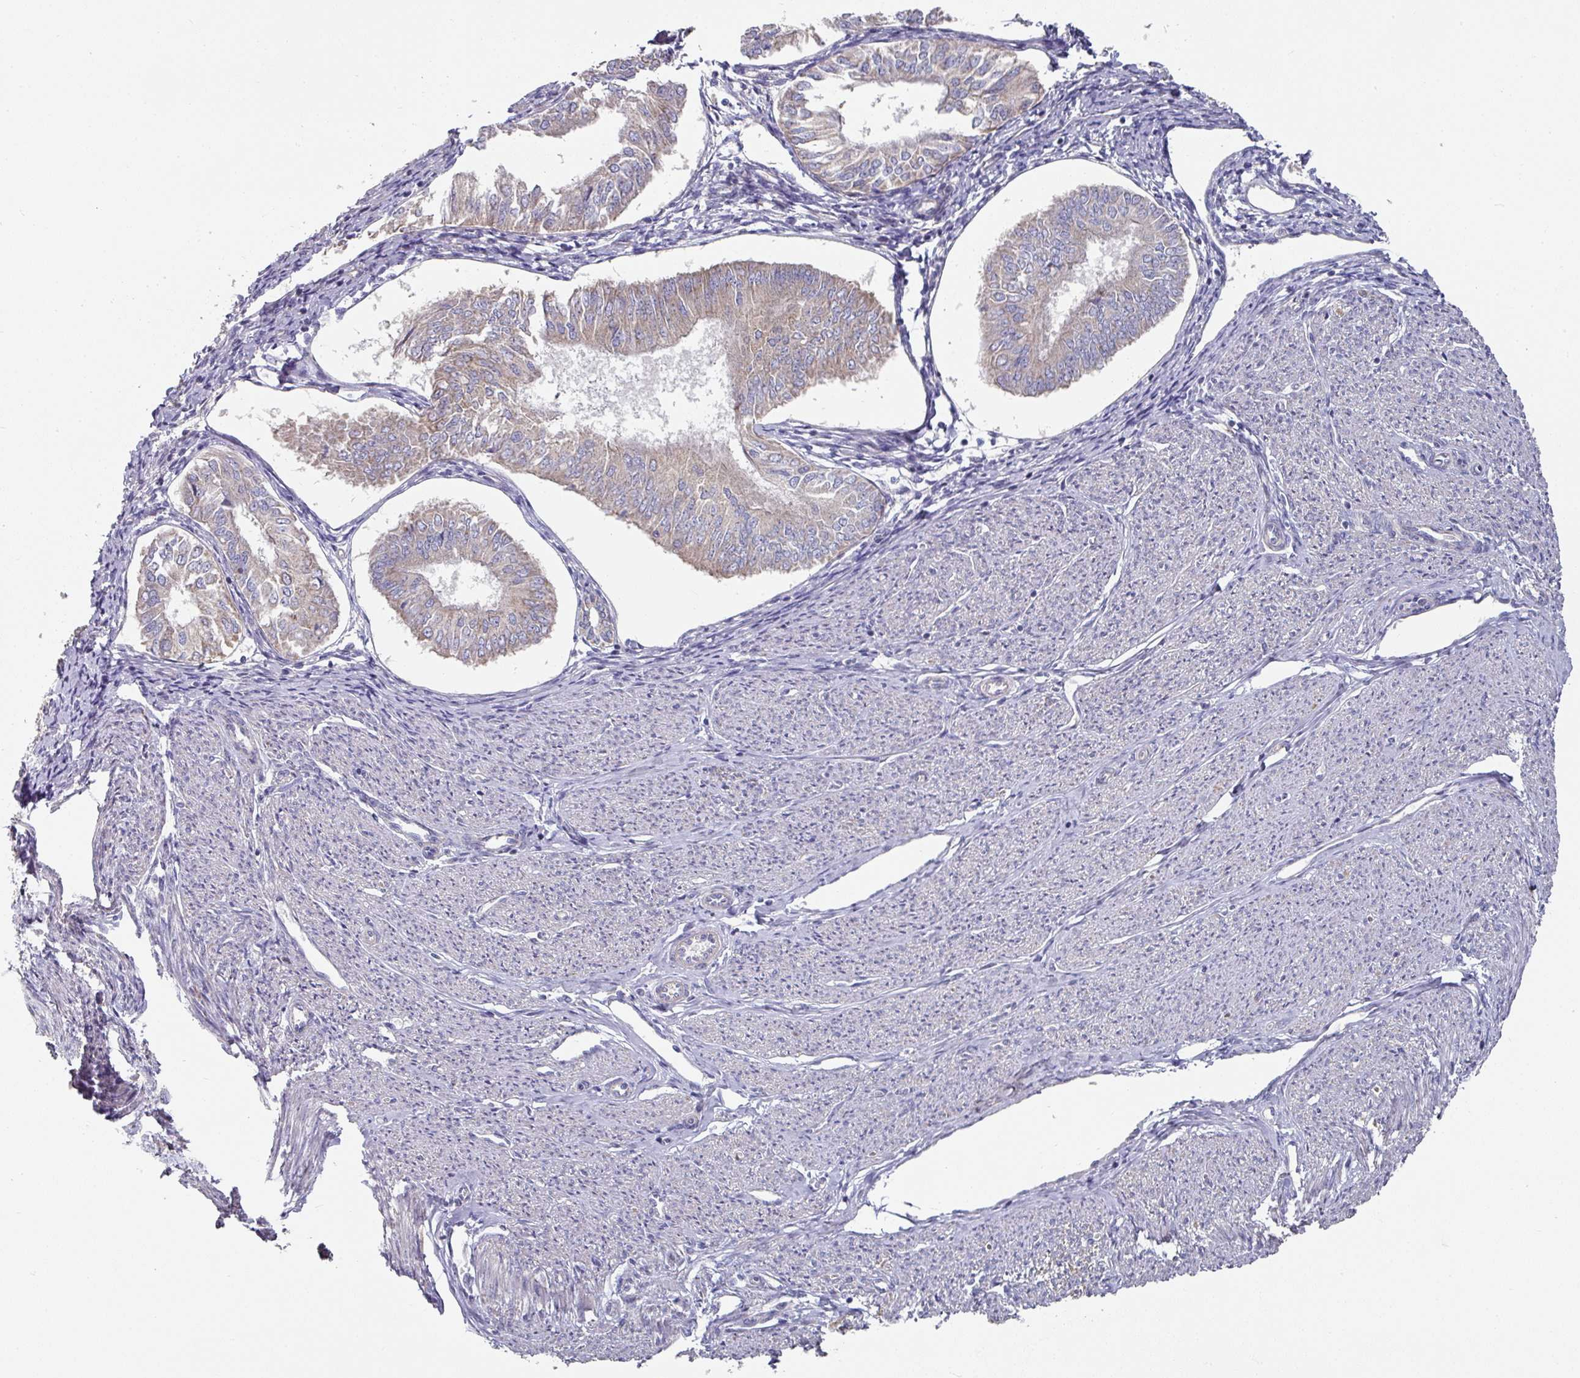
{"staining": {"intensity": "weak", "quantity": "<25%", "location": "cytoplasmic/membranous"}, "tissue": "endometrial cancer", "cell_type": "Tumor cells", "image_type": "cancer", "snomed": [{"axis": "morphology", "description": "Adenocarcinoma, NOS"}, {"axis": "topography", "description": "Endometrium"}], "caption": "Histopathology image shows no protein positivity in tumor cells of endometrial cancer (adenocarcinoma) tissue. Nuclei are stained in blue.", "gene": "PYROXD2", "patient": {"sex": "female", "age": 58}}